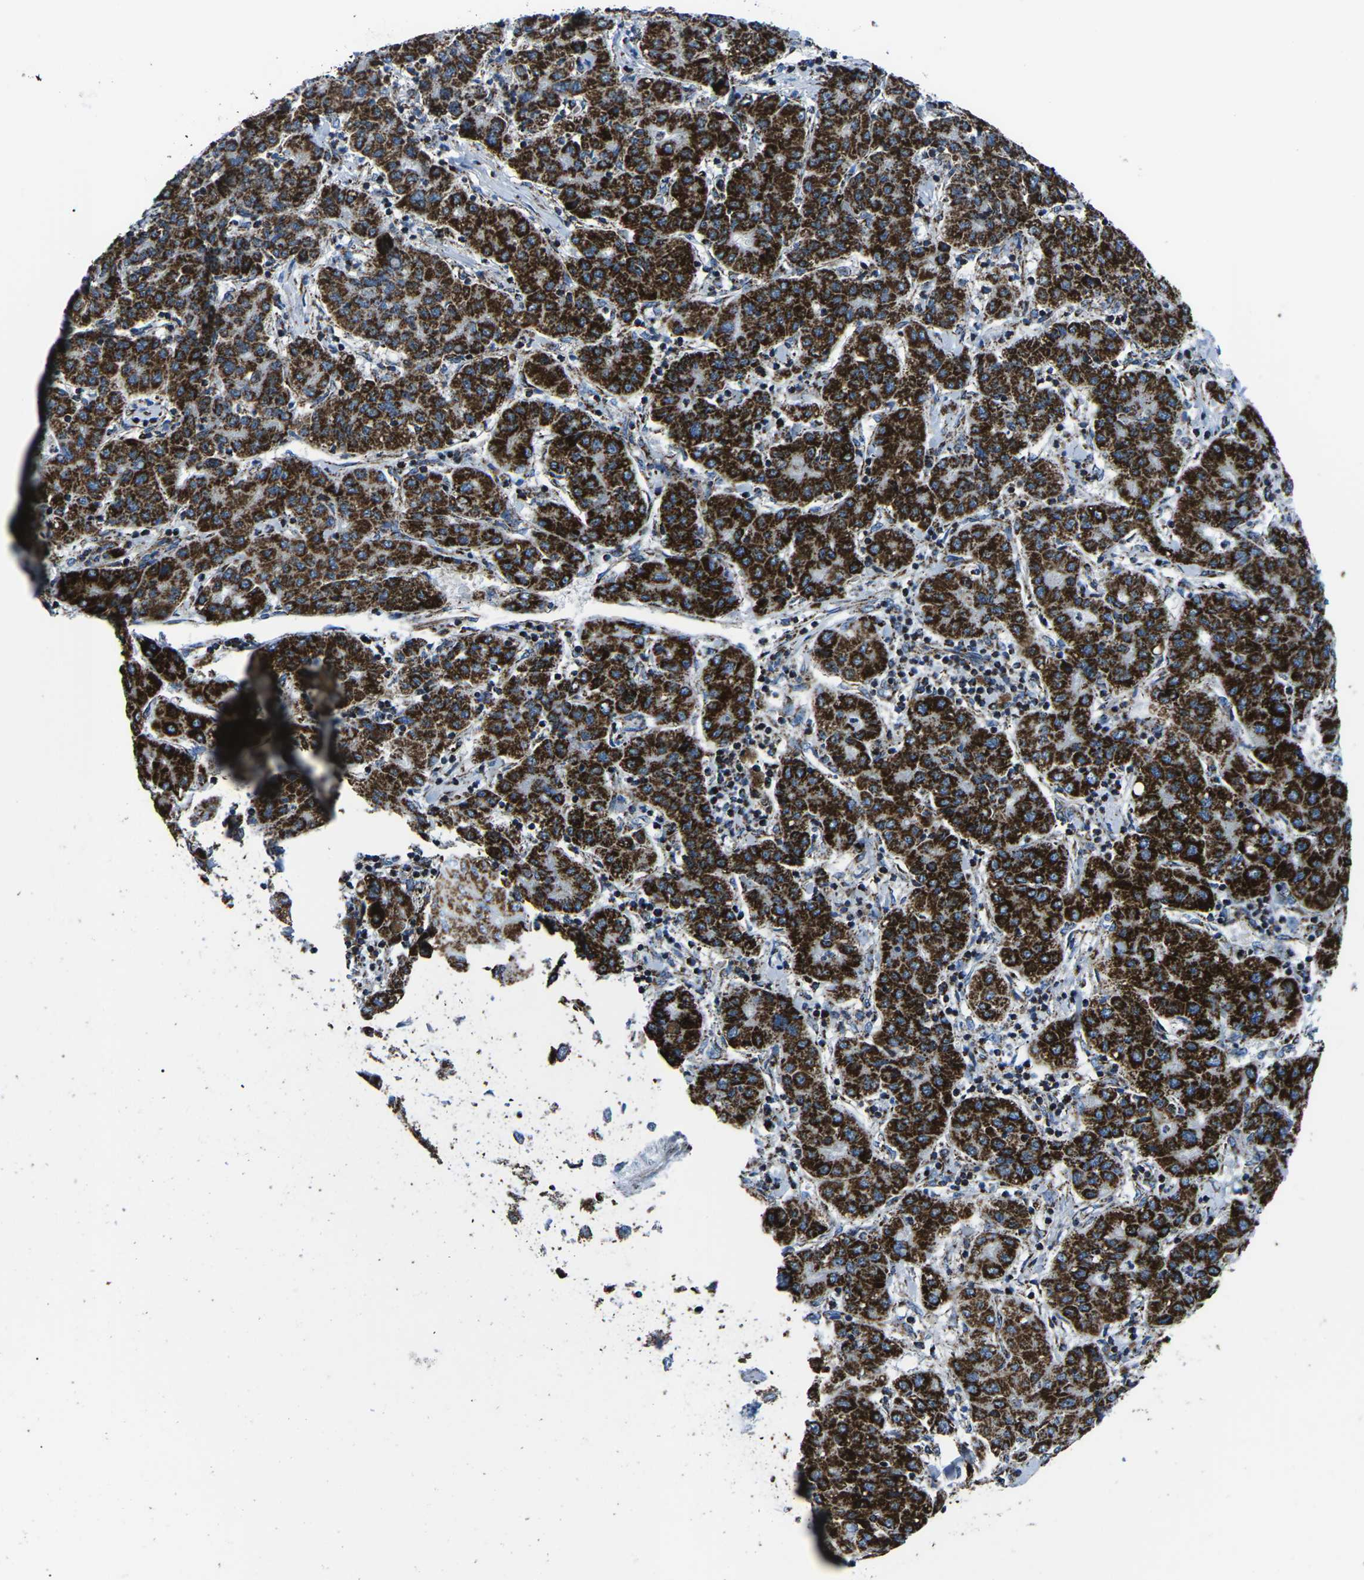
{"staining": {"intensity": "strong", "quantity": ">75%", "location": "cytoplasmic/membranous"}, "tissue": "liver cancer", "cell_type": "Tumor cells", "image_type": "cancer", "snomed": [{"axis": "morphology", "description": "Carcinoma, Hepatocellular, NOS"}, {"axis": "topography", "description": "Liver"}], "caption": "The immunohistochemical stain labels strong cytoplasmic/membranous staining in tumor cells of liver cancer tissue.", "gene": "MT-CO2", "patient": {"sex": "male", "age": 65}}